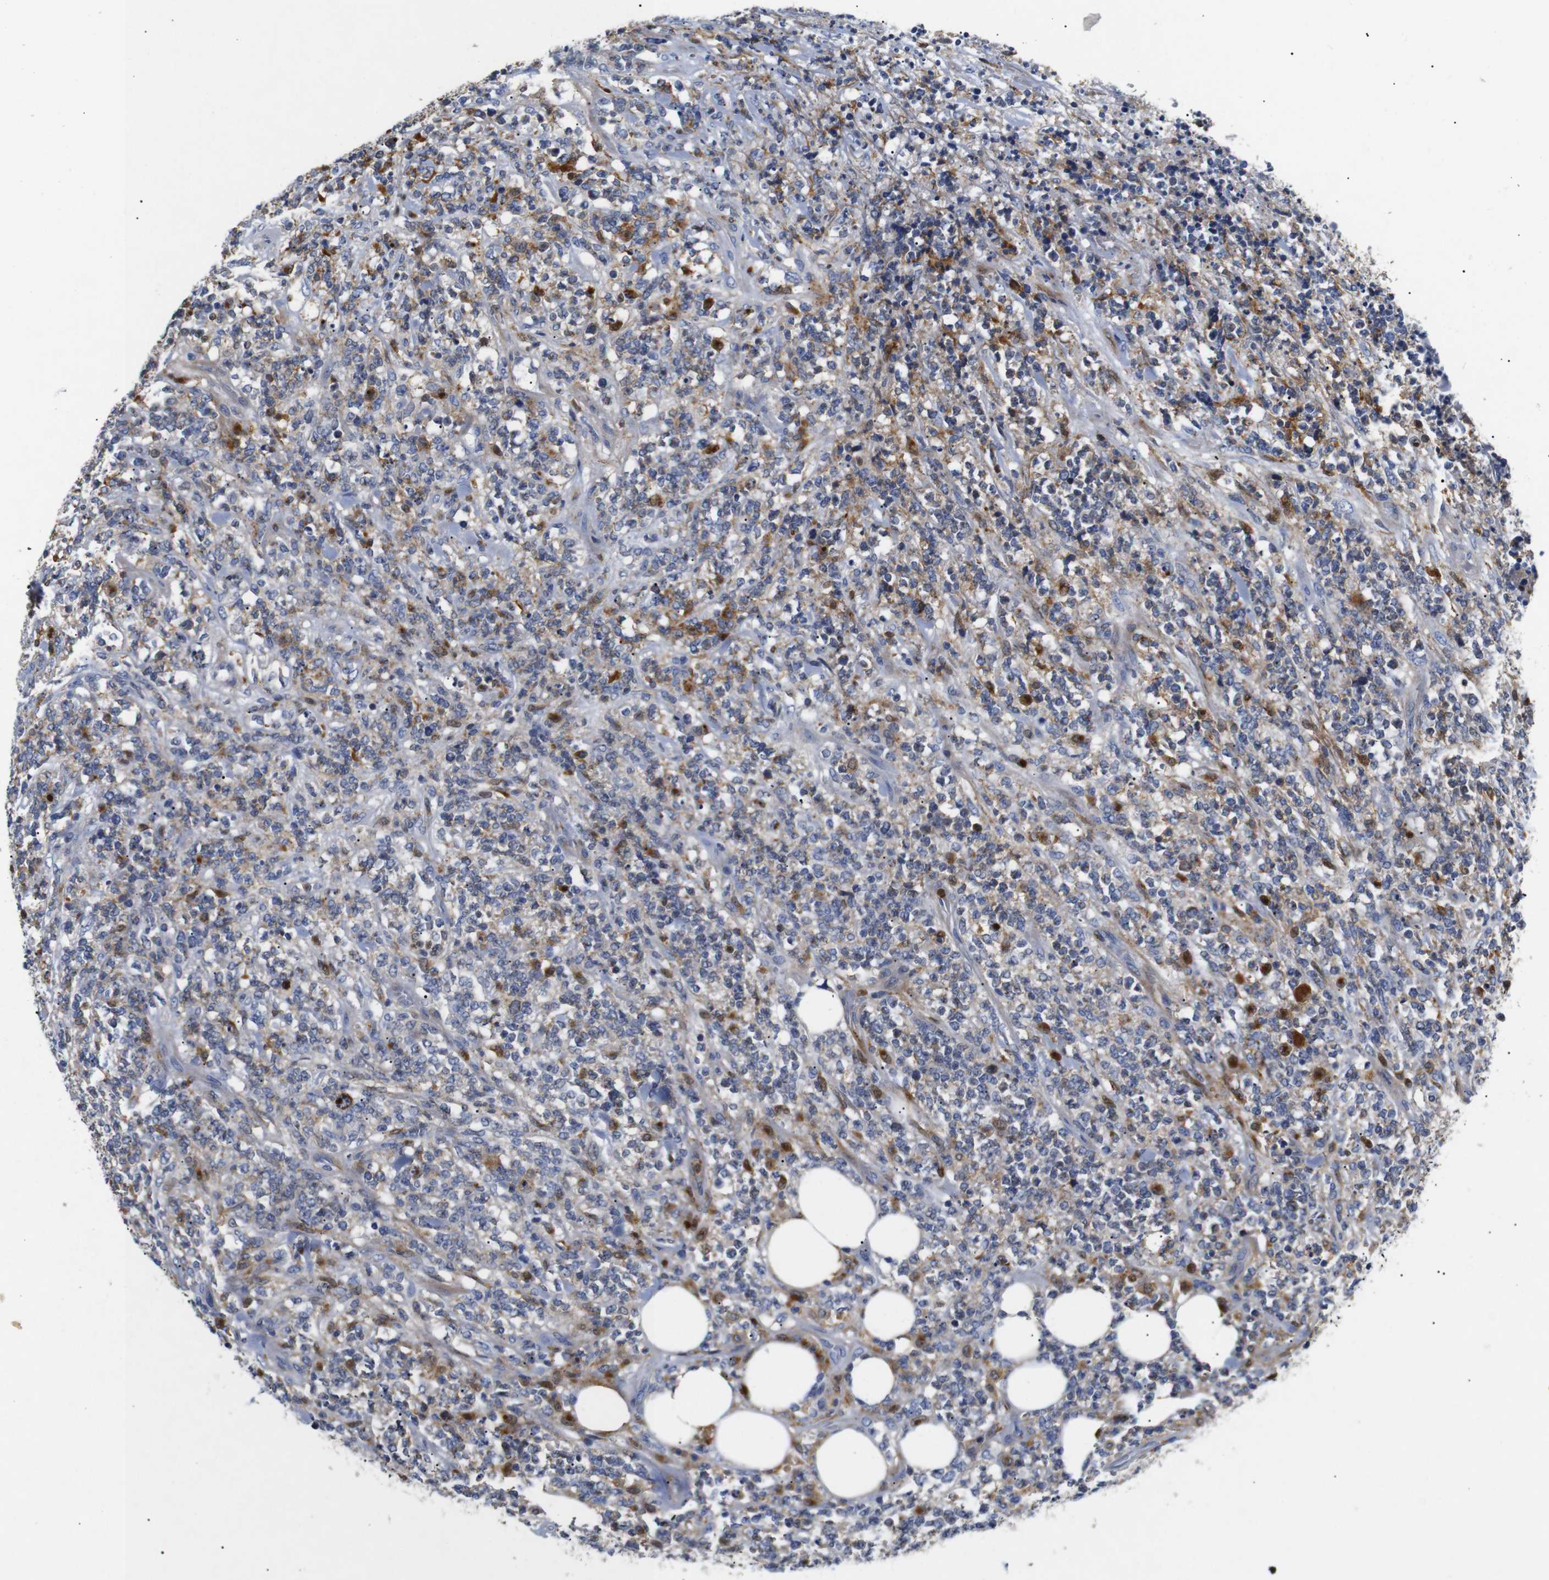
{"staining": {"intensity": "moderate", "quantity": "<25%", "location": "cytoplasmic/membranous,nuclear"}, "tissue": "lymphoma", "cell_type": "Tumor cells", "image_type": "cancer", "snomed": [{"axis": "morphology", "description": "Malignant lymphoma, non-Hodgkin's type, High grade"}, {"axis": "topography", "description": "Soft tissue"}], "caption": "Immunohistochemical staining of lymphoma demonstrates moderate cytoplasmic/membranous and nuclear protein expression in approximately <25% of tumor cells. (Brightfield microscopy of DAB IHC at high magnification).", "gene": "SDCBP", "patient": {"sex": "male", "age": 18}}